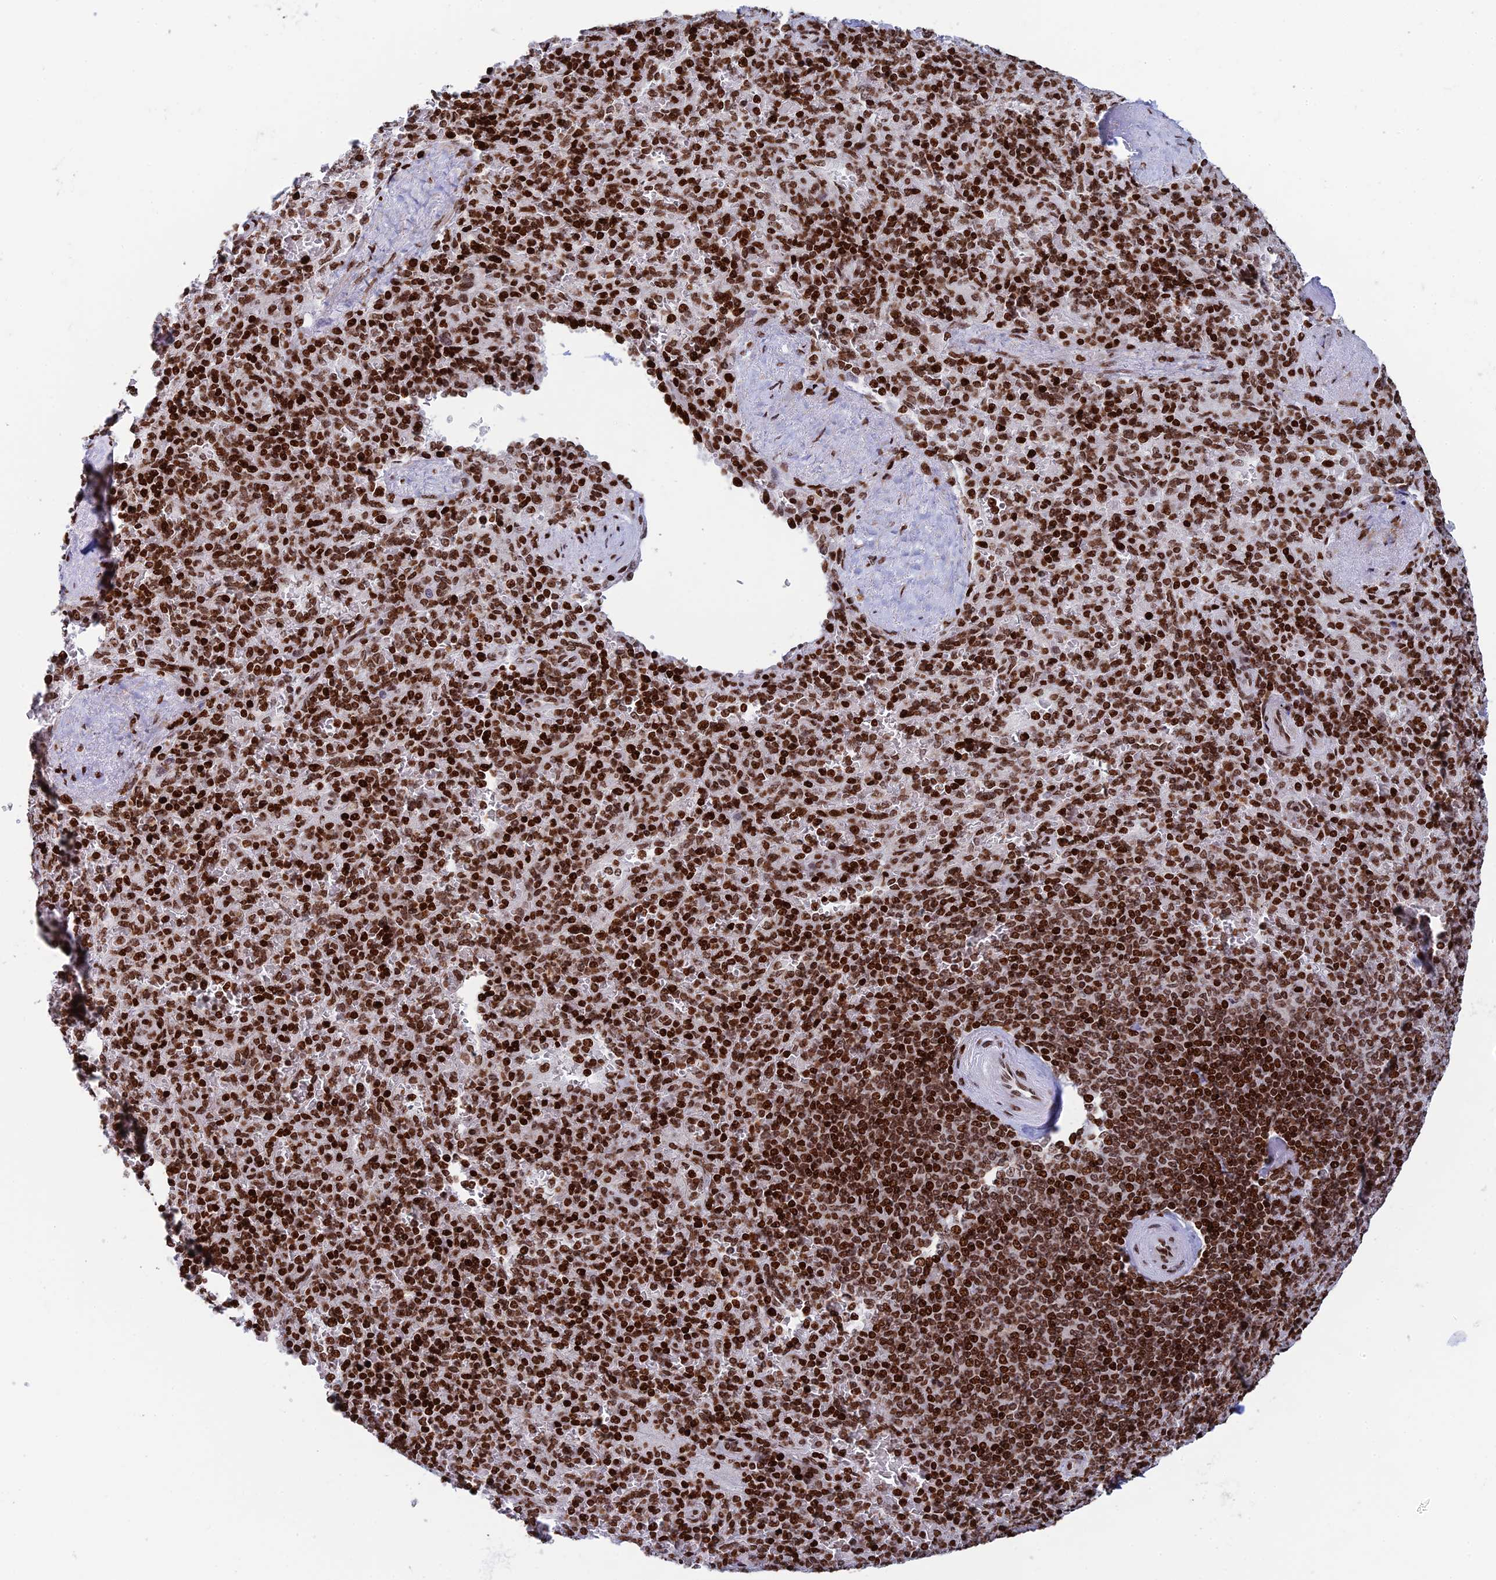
{"staining": {"intensity": "strong", "quantity": ">75%", "location": "nuclear"}, "tissue": "spleen", "cell_type": "Cells in red pulp", "image_type": "normal", "snomed": [{"axis": "morphology", "description": "Normal tissue, NOS"}, {"axis": "topography", "description": "Spleen"}], "caption": "This photomicrograph shows benign spleen stained with immunohistochemistry to label a protein in brown. The nuclear of cells in red pulp show strong positivity for the protein. Nuclei are counter-stained blue.", "gene": "RPAP1", "patient": {"sex": "male", "age": 82}}